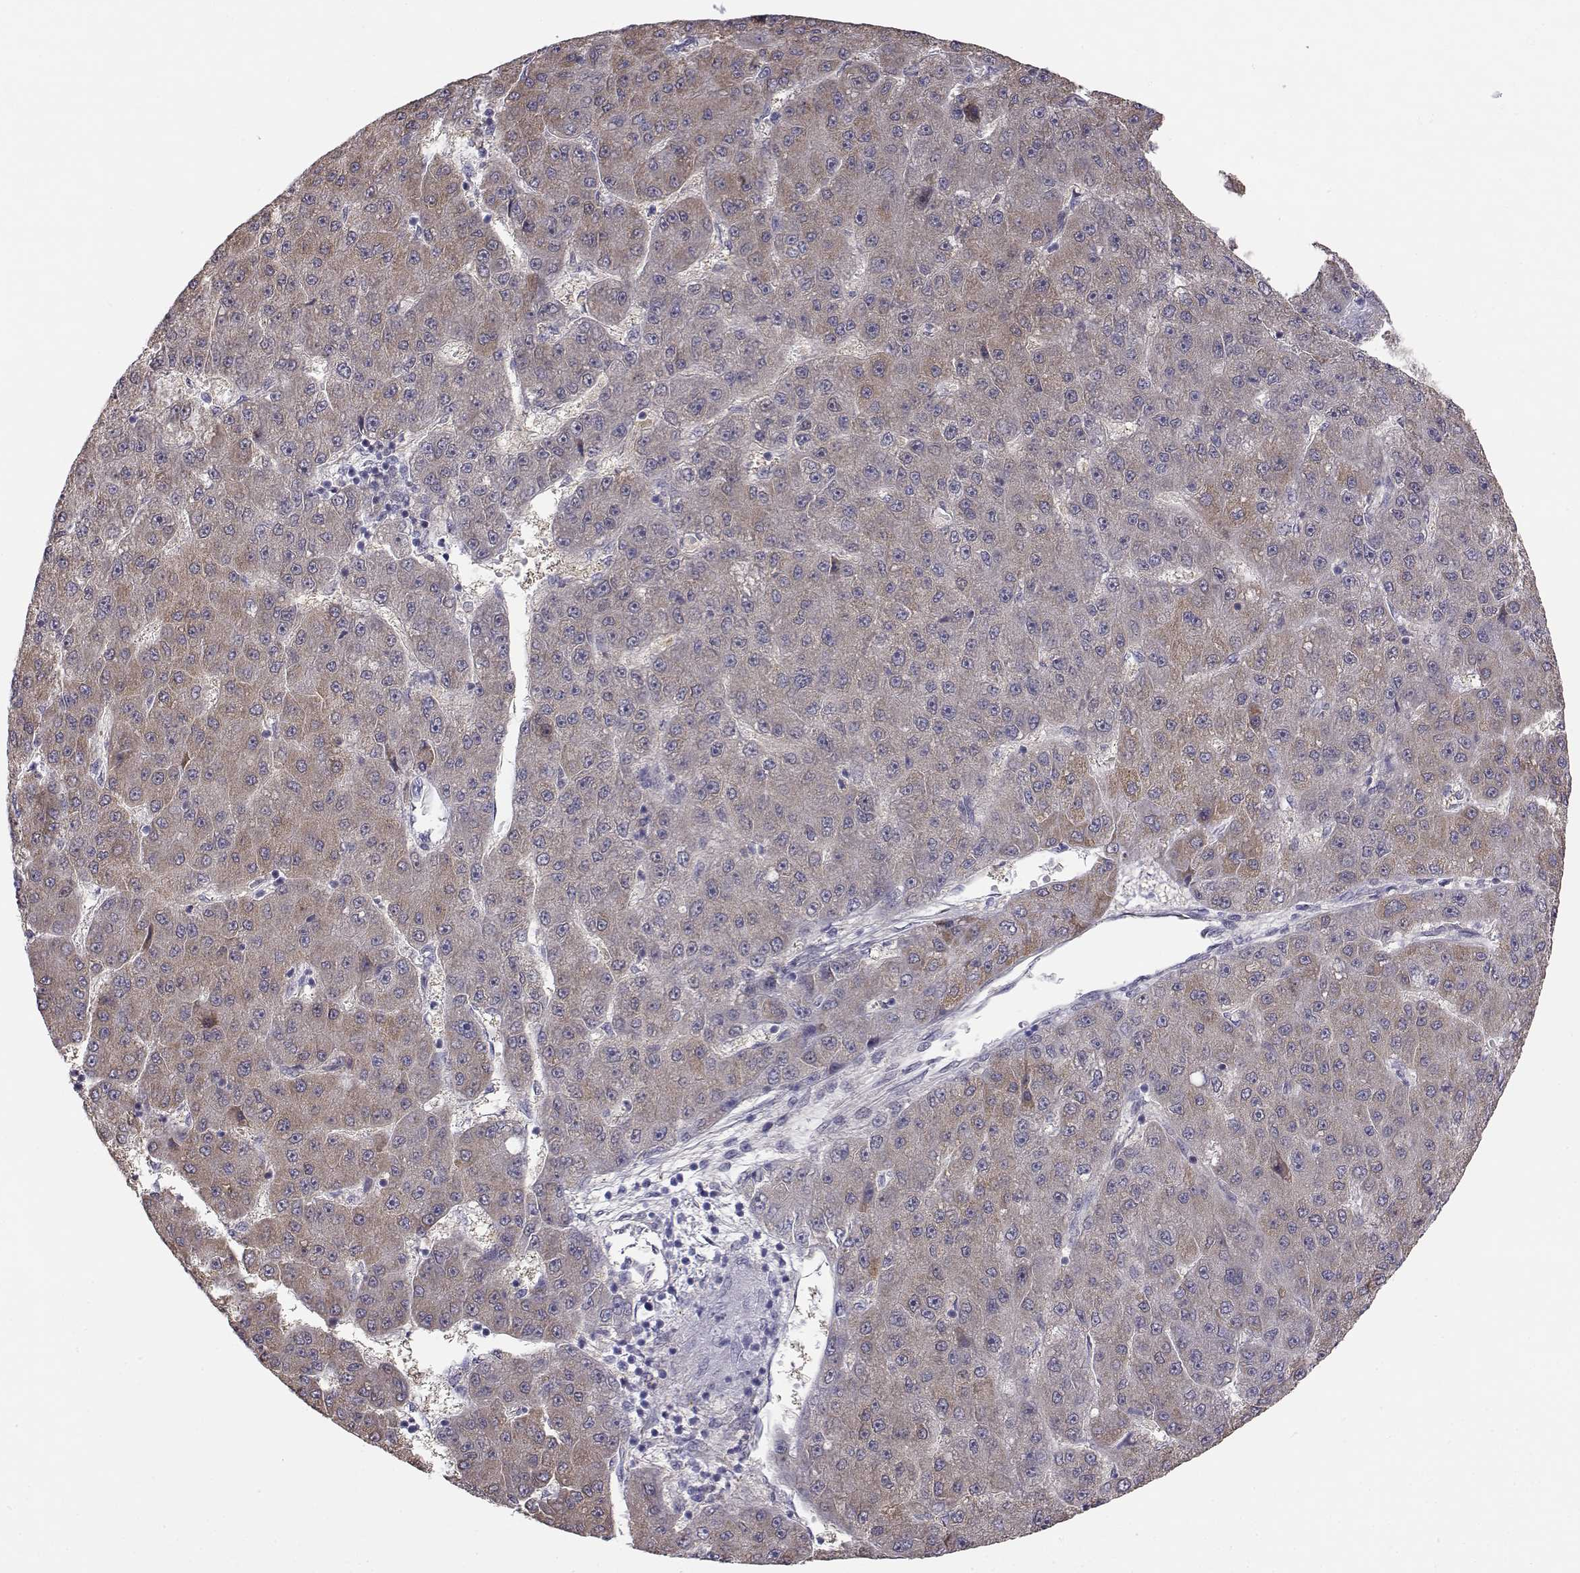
{"staining": {"intensity": "weak", "quantity": "<25%", "location": "cytoplasmic/membranous"}, "tissue": "liver cancer", "cell_type": "Tumor cells", "image_type": "cancer", "snomed": [{"axis": "morphology", "description": "Carcinoma, Hepatocellular, NOS"}, {"axis": "topography", "description": "Liver"}], "caption": "High magnification brightfield microscopy of liver cancer (hepatocellular carcinoma) stained with DAB (3,3'-diaminobenzidine) (brown) and counterstained with hematoxylin (blue): tumor cells show no significant expression.", "gene": "KCNMB4", "patient": {"sex": "male", "age": 67}}